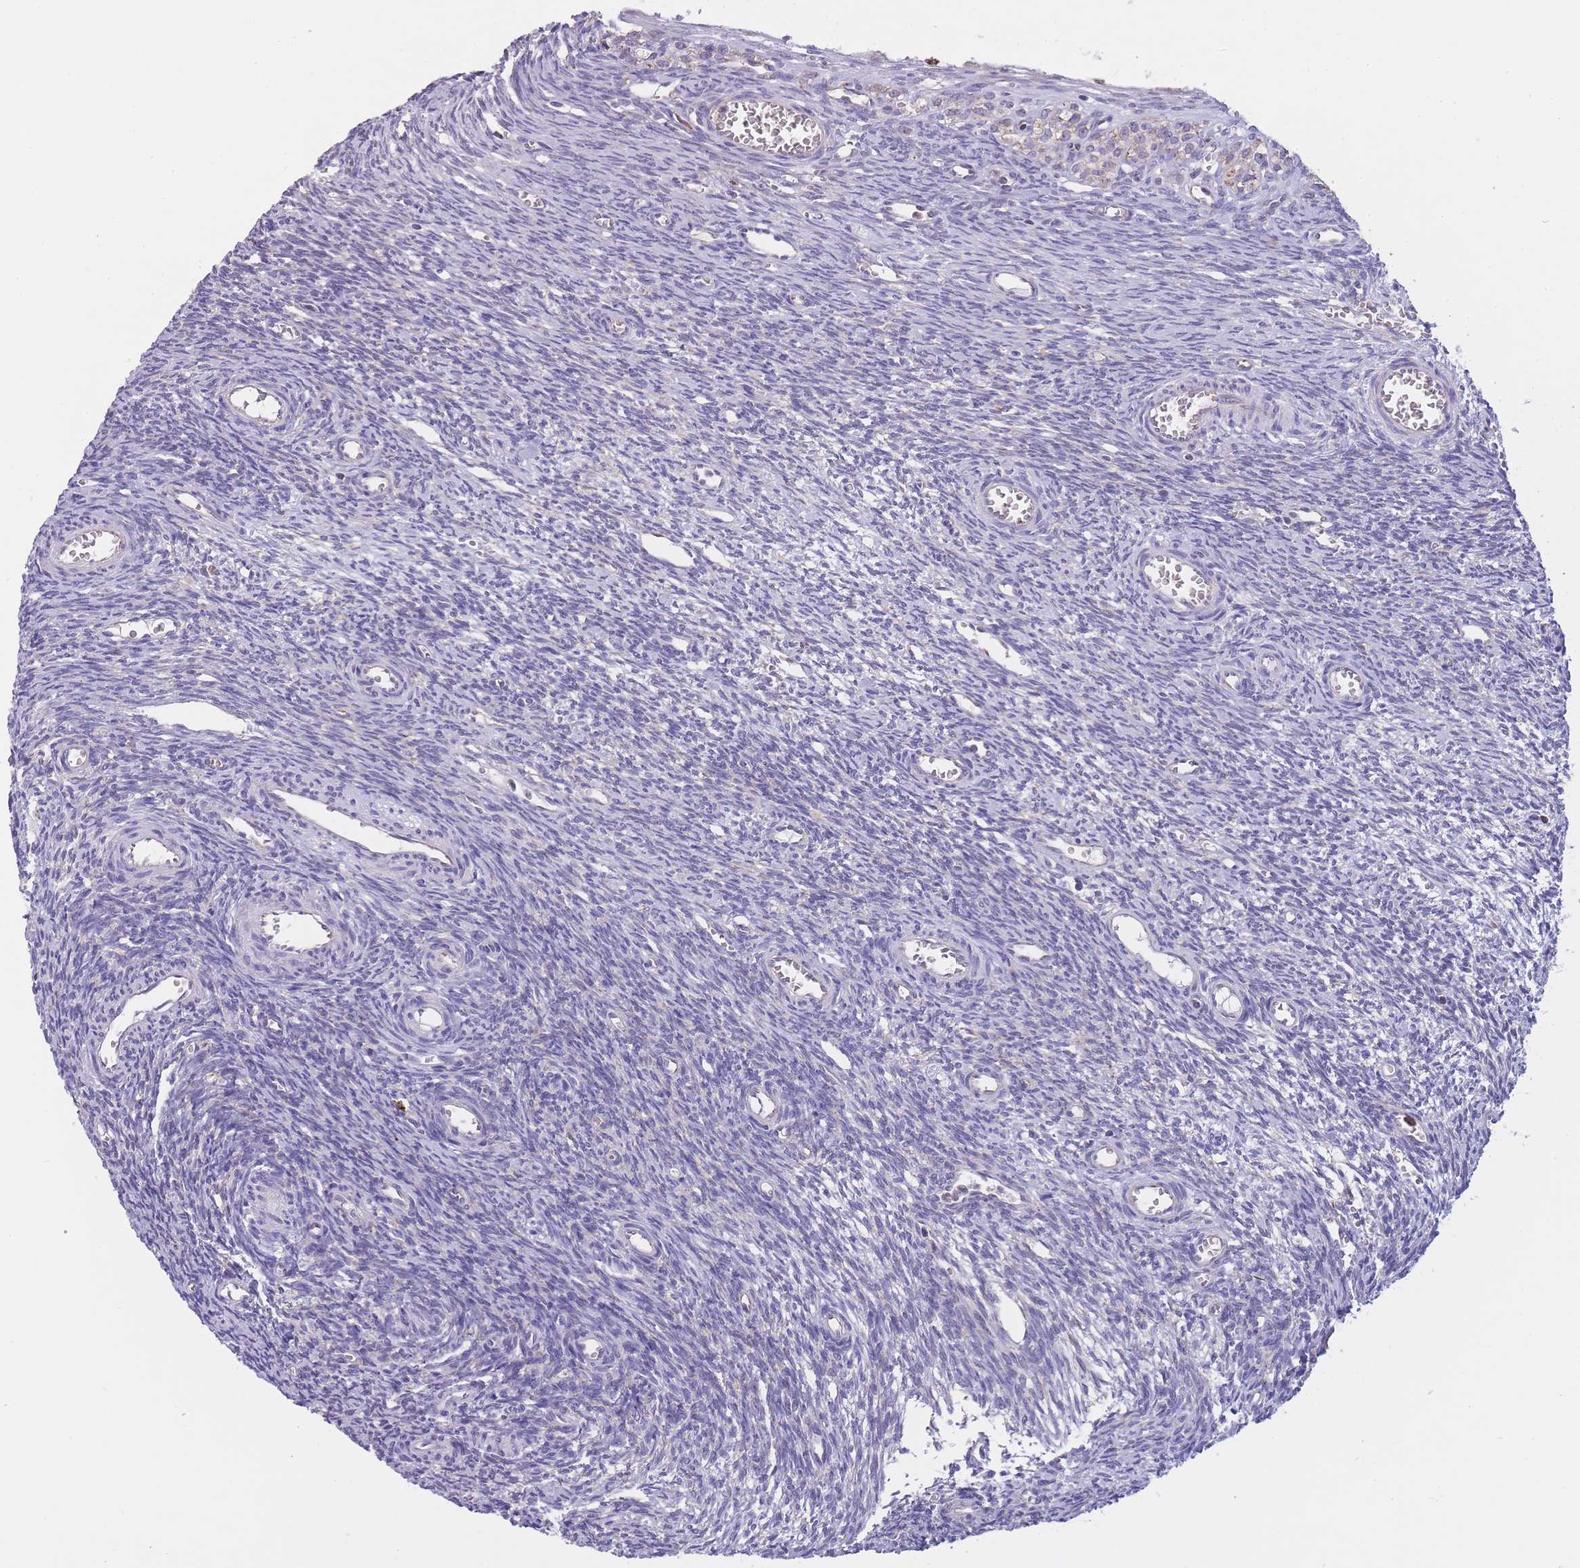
{"staining": {"intensity": "negative", "quantity": "none", "location": "none"}, "tissue": "ovary", "cell_type": "Ovarian stroma cells", "image_type": "normal", "snomed": [{"axis": "morphology", "description": "Normal tissue, NOS"}, {"axis": "topography", "description": "Ovary"}], "caption": "Ovarian stroma cells are negative for brown protein staining in benign ovary. The staining was performed using DAB (3,3'-diaminobenzidine) to visualize the protein expression in brown, while the nuclei were stained in blue with hematoxylin (Magnification: 20x).", "gene": "ZNF662", "patient": {"sex": "female", "age": 39}}